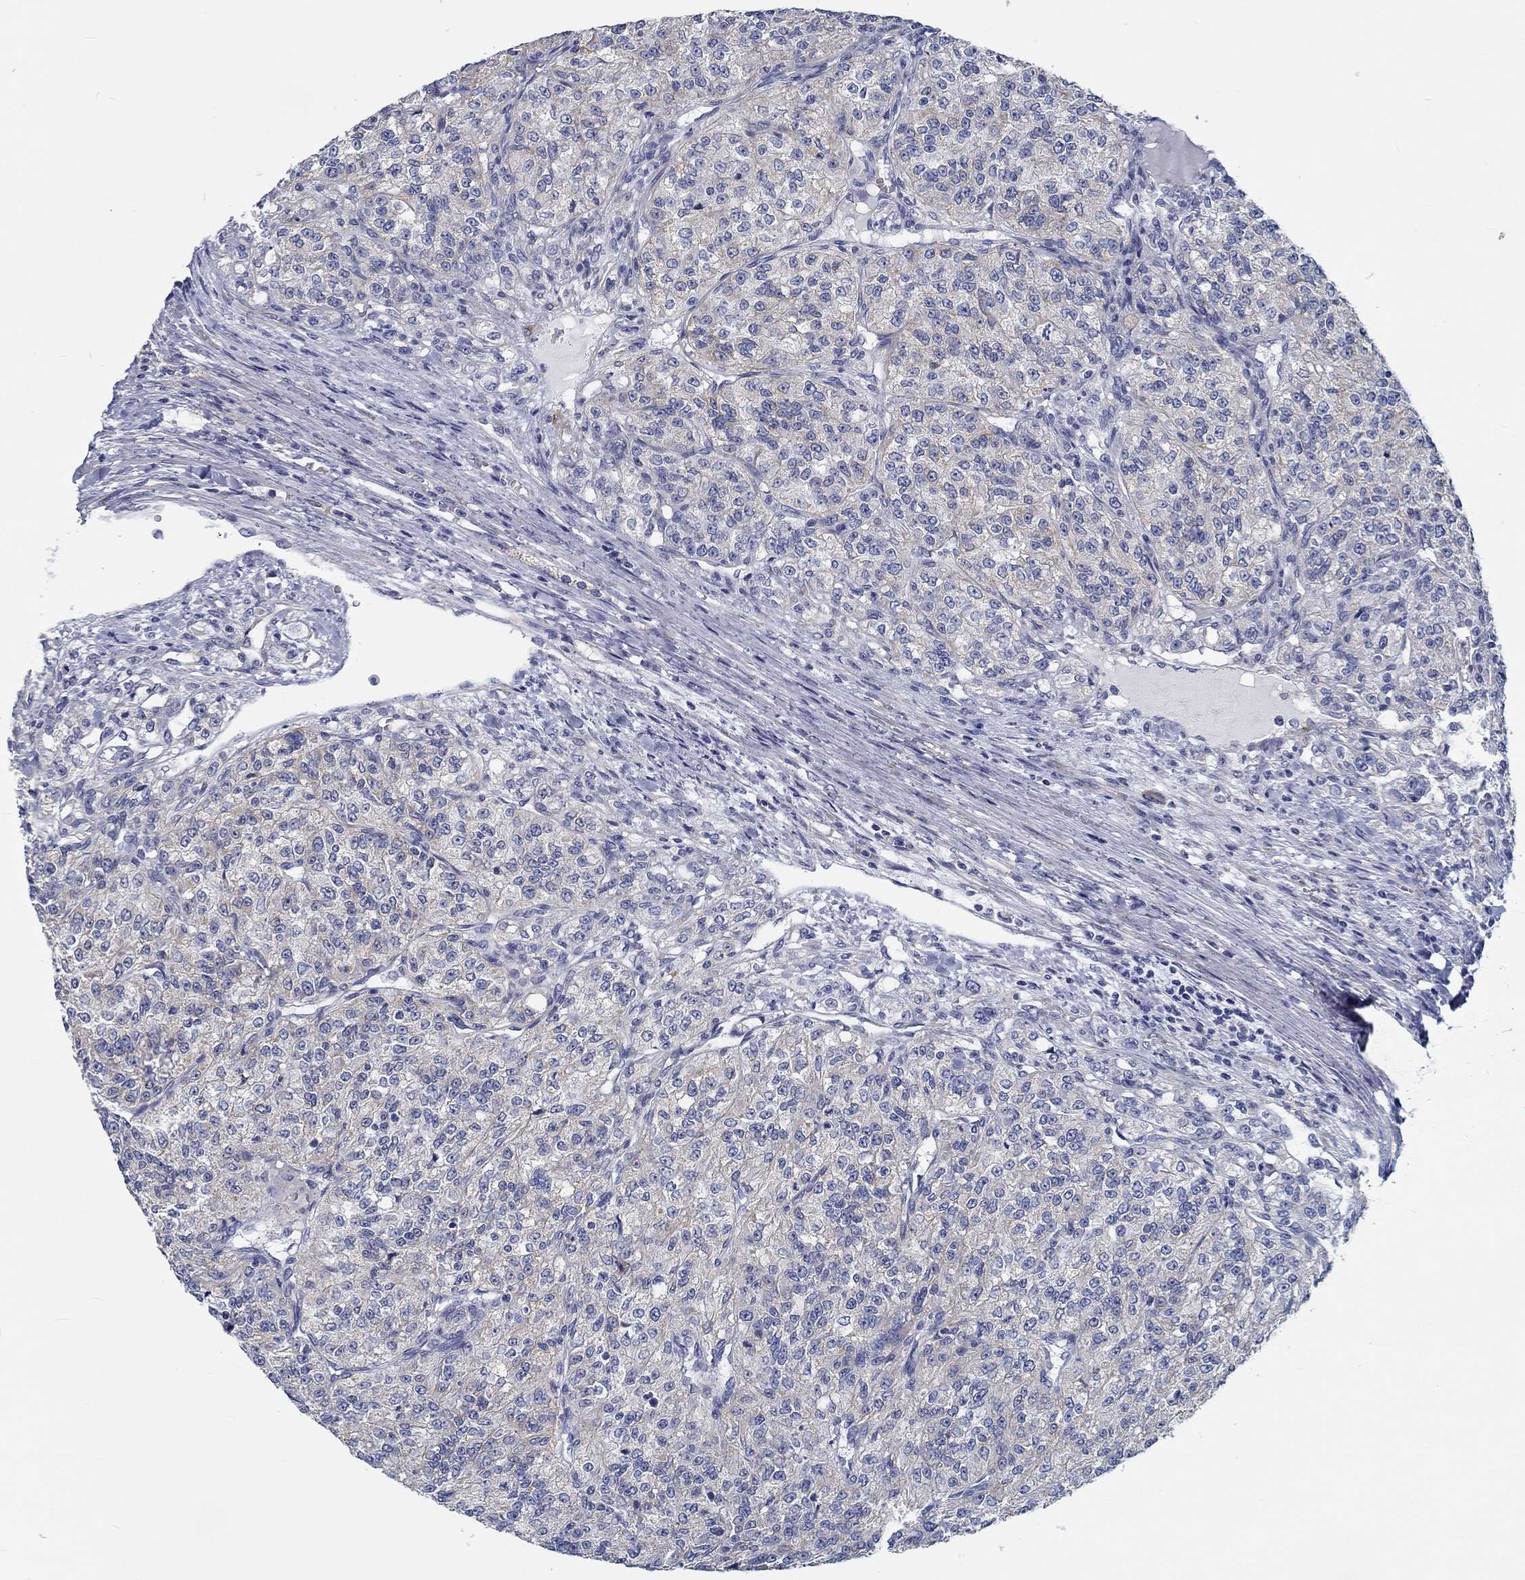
{"staining": {"intensity": "negative", "quantity": "none", "location": "none"}, "tissue": "renal cancer", "cell_type": "Tumor cells", "image_type": "cancer", "snomed": [{"axis": "morphology", "description": "Adenocarcinoma, NOS"}, {"axis": "topography", "description": "Kidney"}], "caption": "Tumor cells are negative for brown protein staining in renal cancer (adenocarcinoma).", "gene": "MYBPC1", "patient": {"sex": "female", "age": 63}}